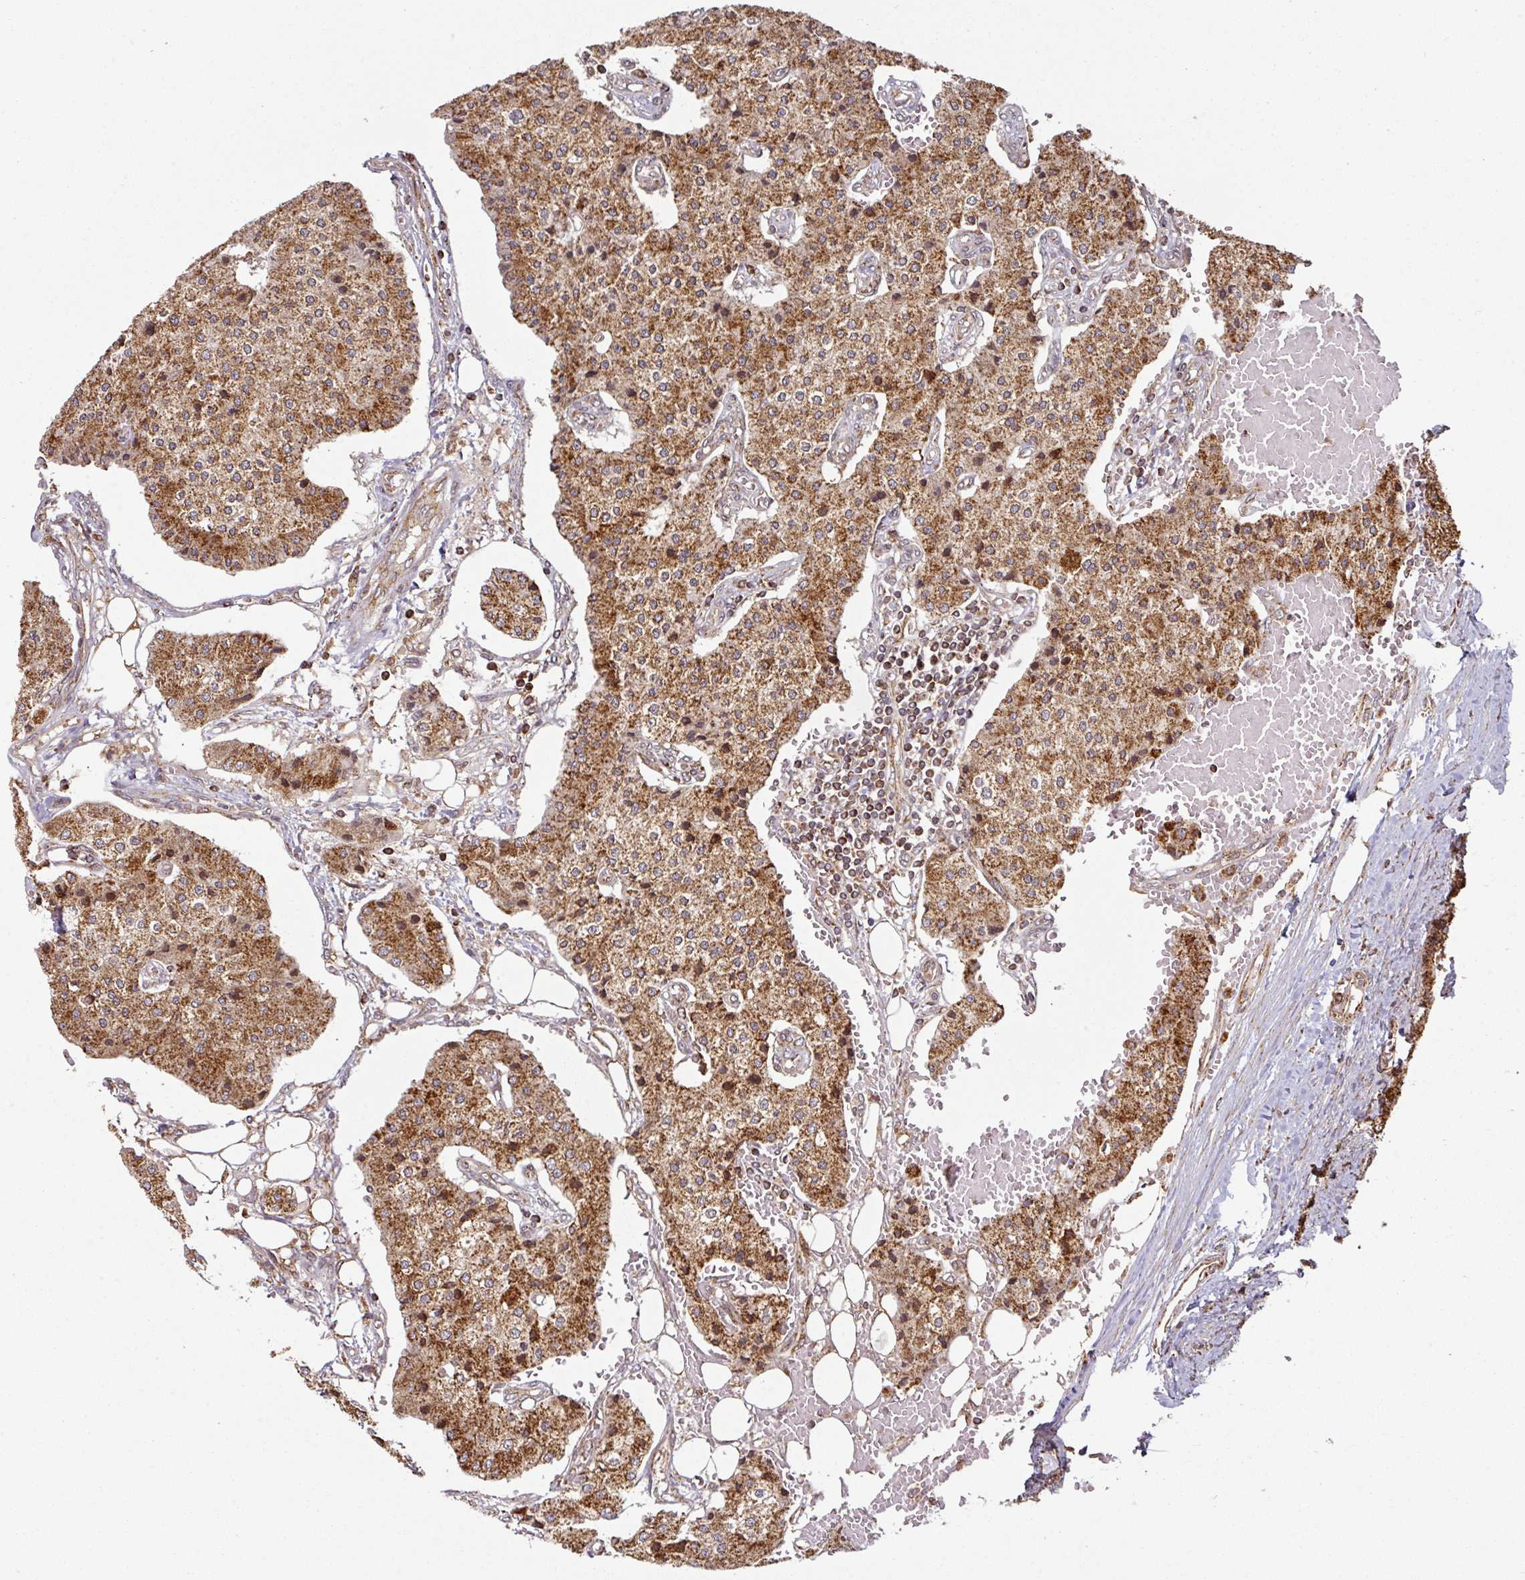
{"staining": {"intensity": "moderate", "quantity": ">75%", "location": "cytoplasmic/membranous"}, "tissue": "carcinoid", "cell_type": "Tumor cells", "image_type": "cancer", "snomed": [{"axis": "morphology", "description": "Carcinoid, malignant, NOS"}, {"axis": "topography", "description": "Colon"}], "caption": "Carcinoid stained with immunohistochemistry exhibits moderate cytoplasmic/membranous positivity in approximately >75% of tumor cells. Nuclei are stained in blue.", "gene": "TRAP1", "patient": {"sex": "female", "age": 52}}